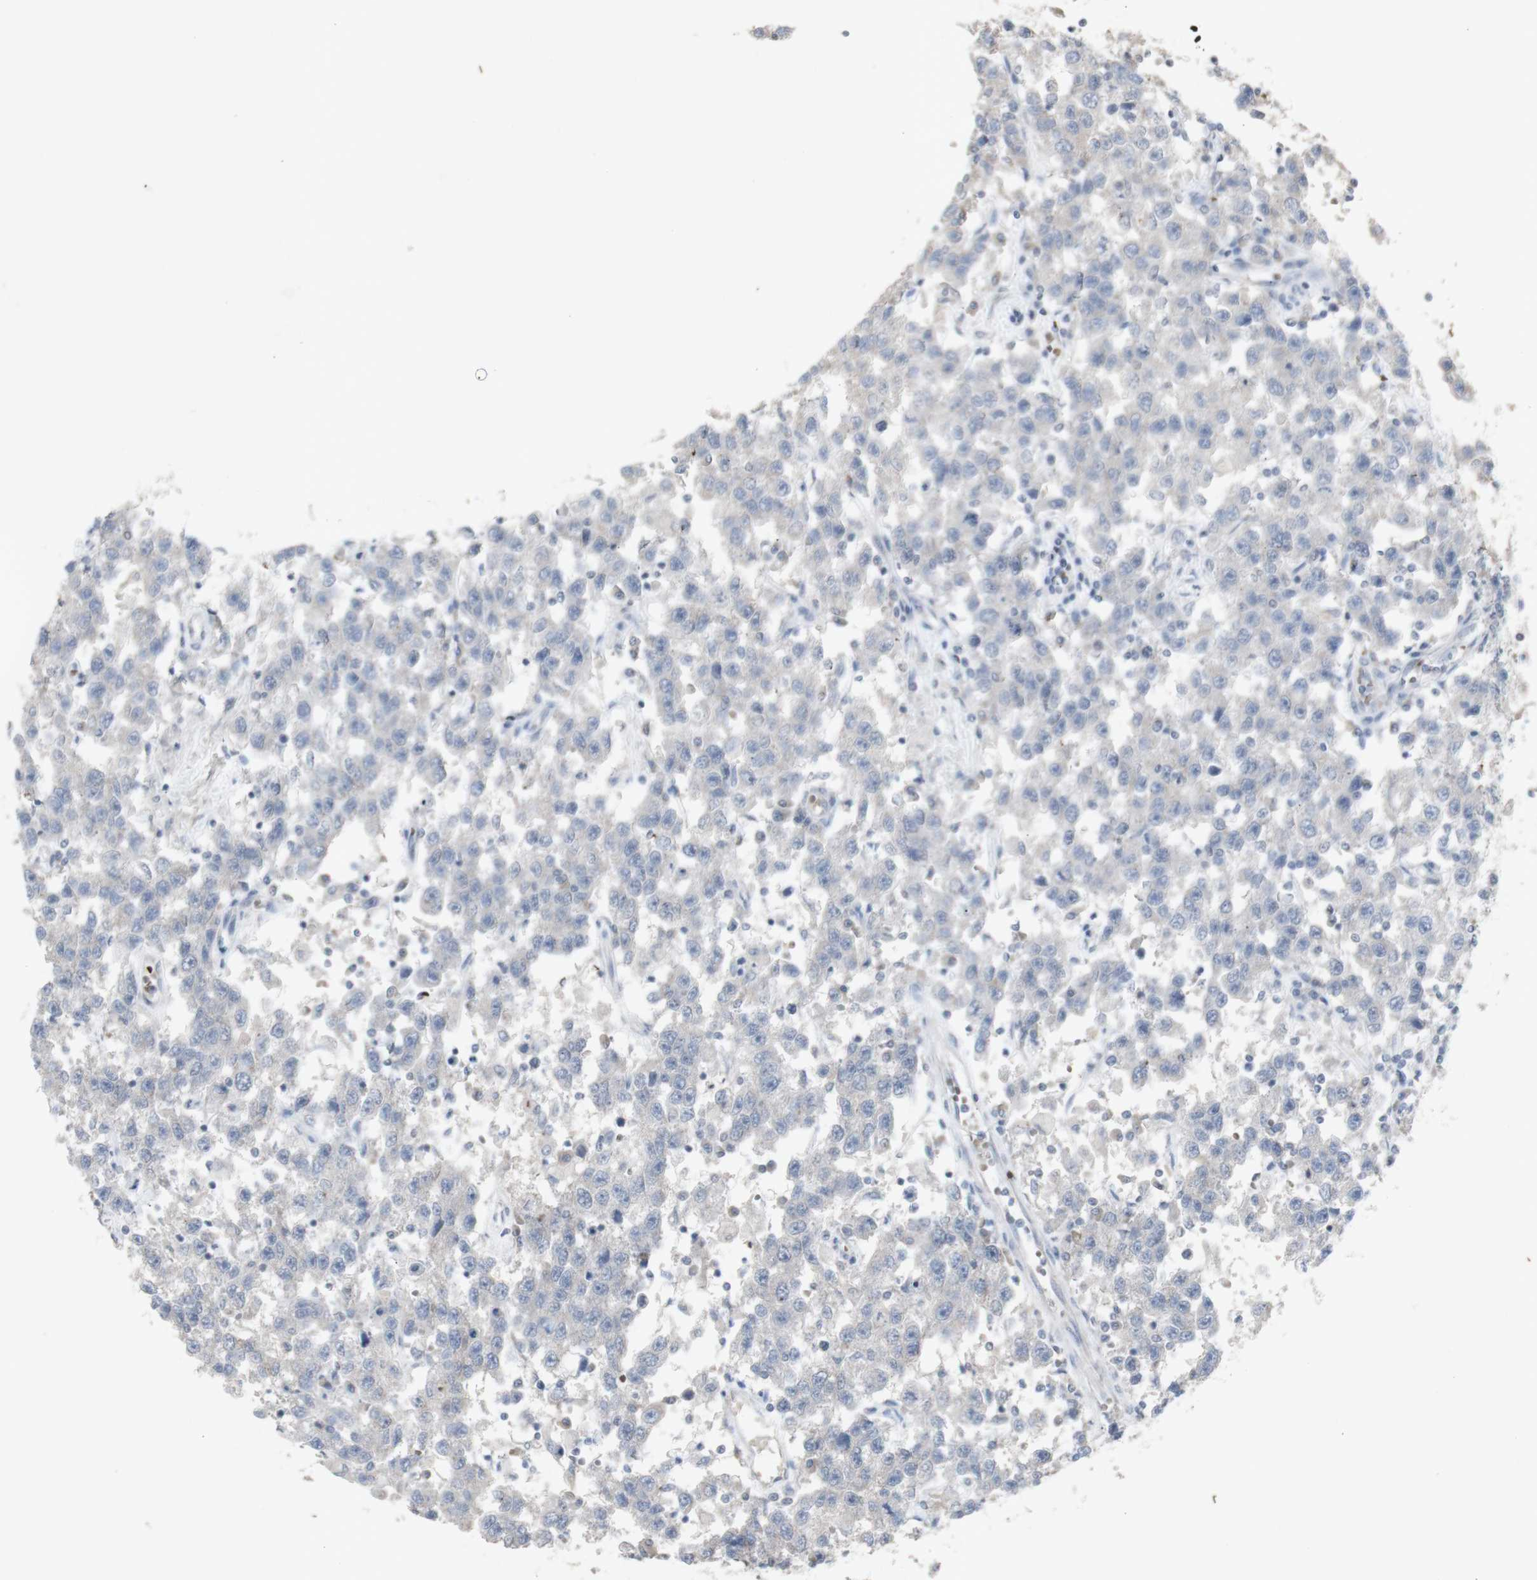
{"staining": {"intensity": "negative", "quantity": "none", "location": "none"}, "tissue": "testis cancer", "cell_type": "Tumor cells", "image_type": "cancer", "snomed": [{"axis": "morphology", "description": "Seminoma, NOS"}, {"axis": "topography", "description": "Testis"}], "caption": "A micrograph of human testis seminoma is negative for staining in tumor cells.", "gene": "INS", "patient": {"sex": "male", "age": 41}}